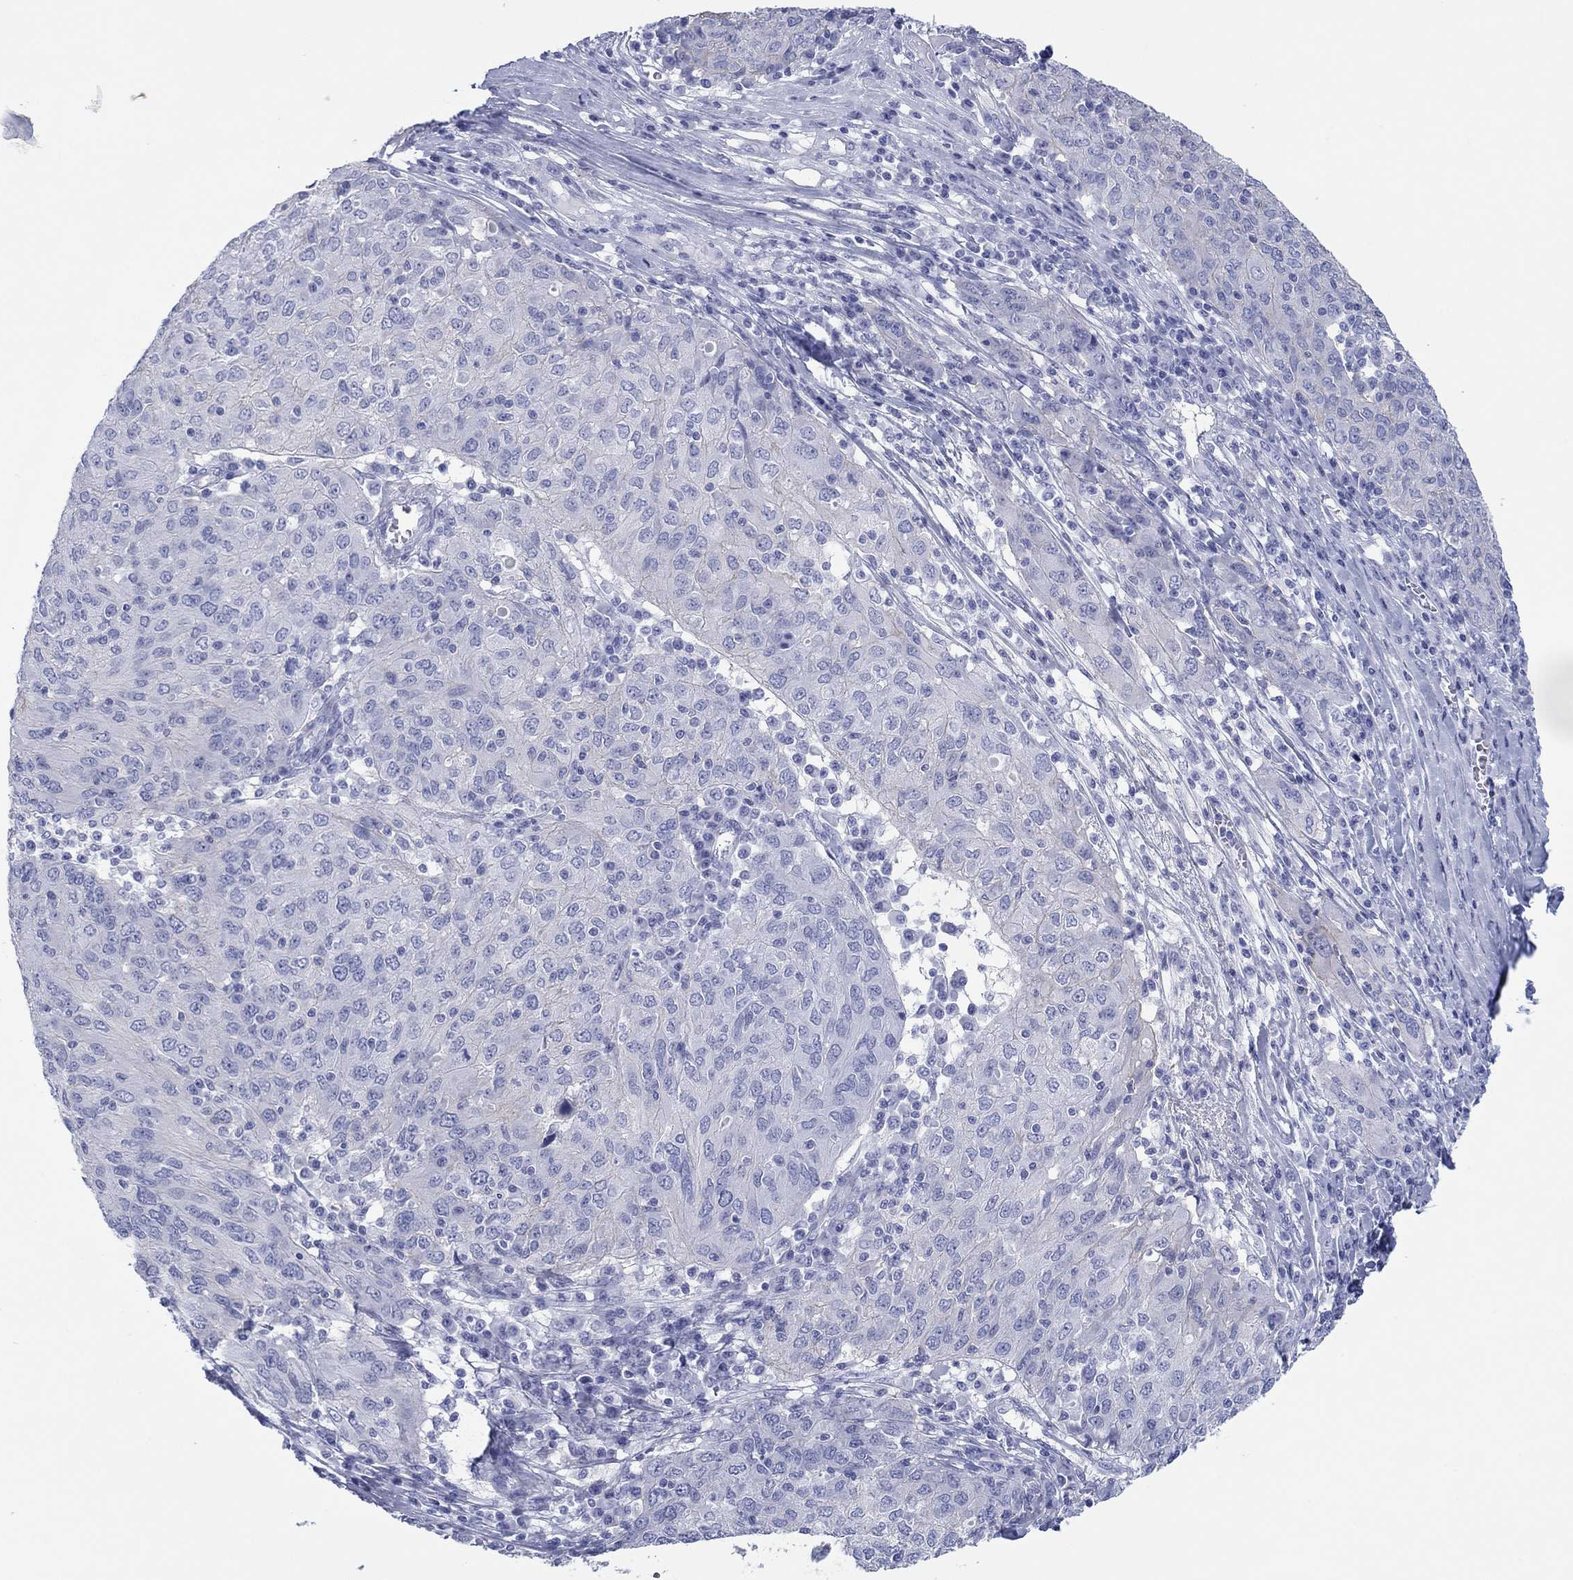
{"staining": {"intensity": "negative", "quantity": "none", "location": "none"}, "tissue": "ovarian cancer", "cell_type": "Tumor cells", "image_type": "cancer", "snomed": [{"axis": "morphology", "description": "Carcinoma, endometroid"}, {"axis": "topography", "description": "Ovary"}], "caption": "IHC histopathology image of neoplastic tissue: ovarian cancer stained with DAB (3,3'-diaminobenzidine) demonstrates no significant protein staining in tumor cells.", "gene": "ATP1B1", "patient": {"sex": "female", "age": 50}}